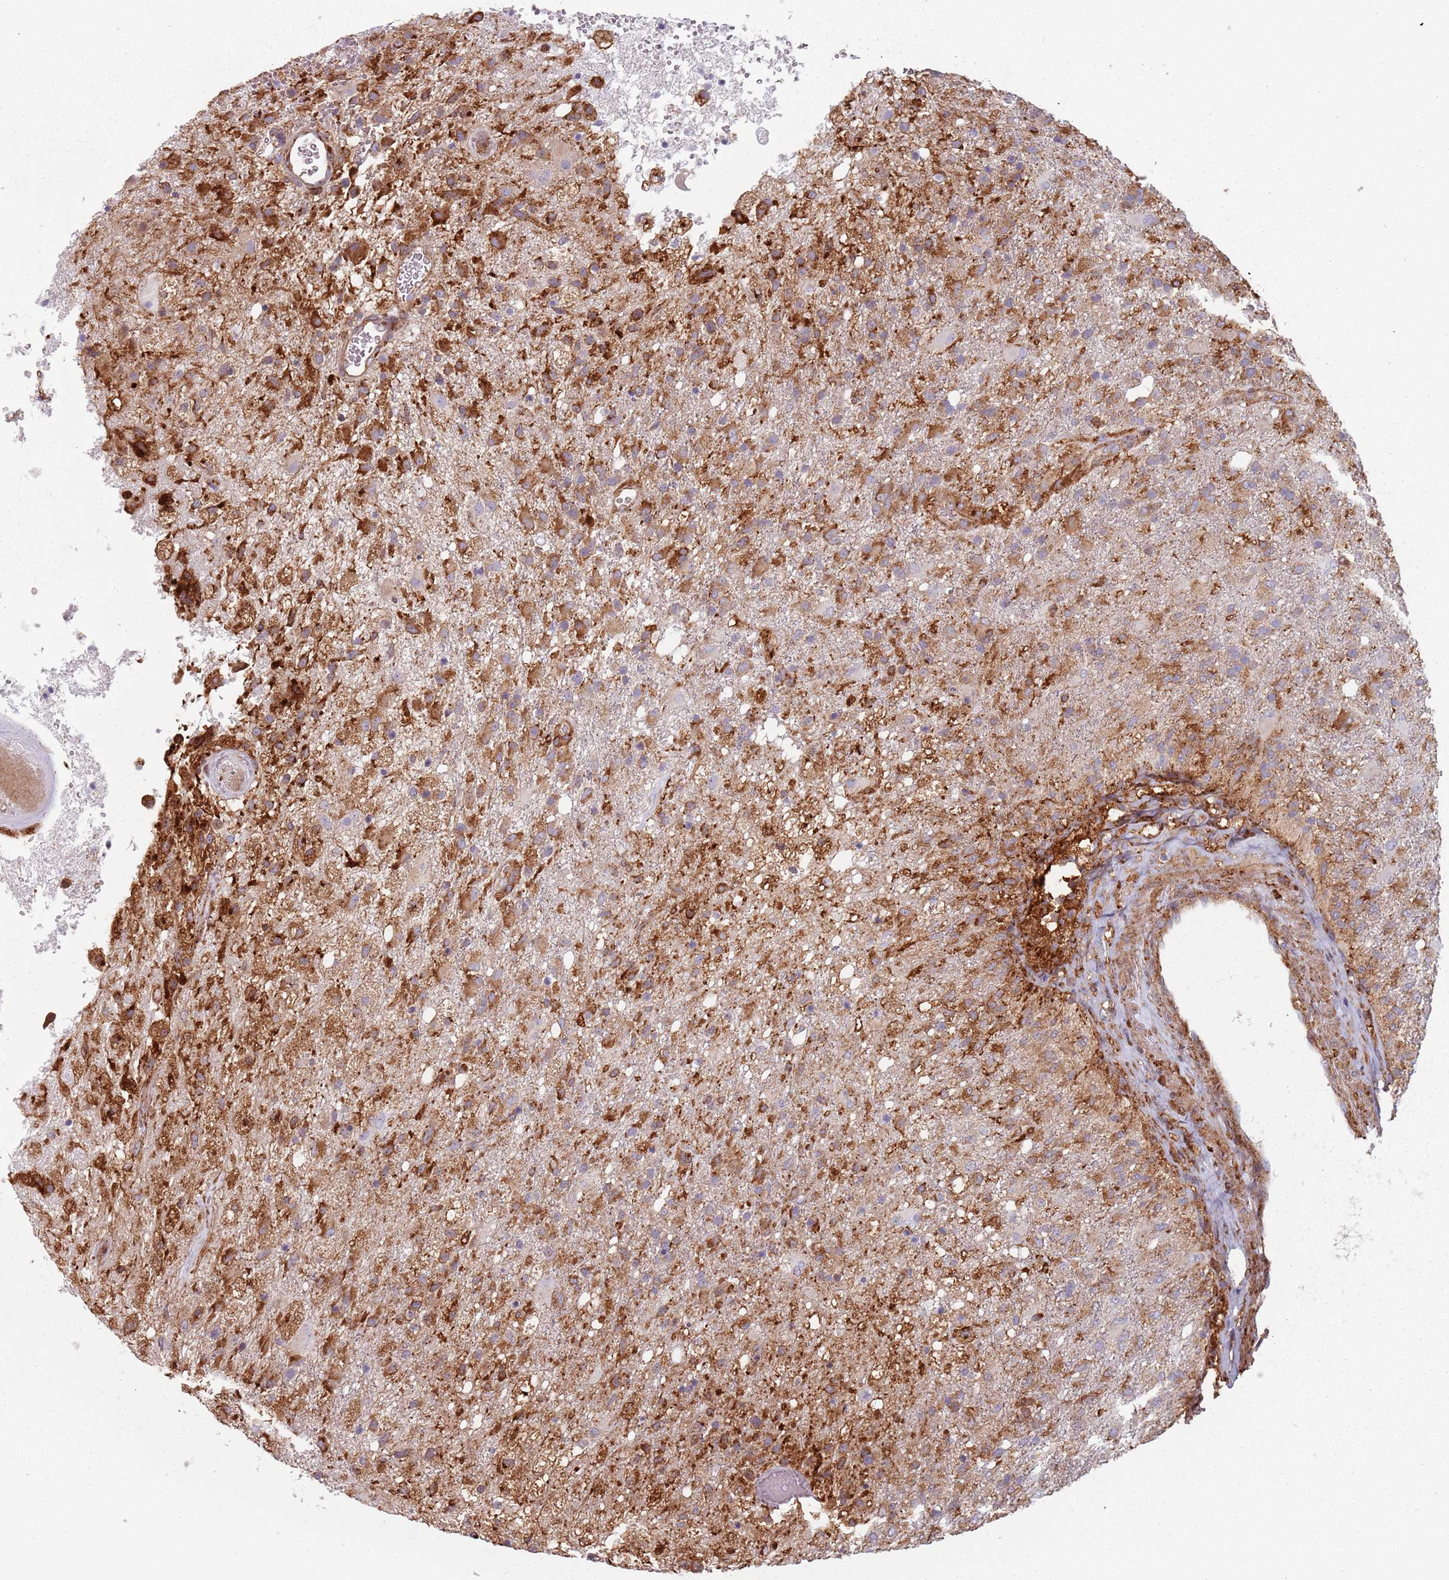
{"staining": {"intensity": "moderate", "quantity": "25%-75%", "location": "cytoplasmic/membranous"}, "tissue": "glioma", "cell_type": "Tumor cells", "image_type": "cancer", "snomed": [{"axis": "morphology", "description": "Glioma, malignant, High grade"}, {"axis": "topography", "description": "Brain"}], "caption": "Malignant high-grade glioma stained with a brown dye exhibits moderate cytoplasmic/membranous positive positivity in about 25%-75% of tumor cells.", "gene": "TPD52L2", "patient": {"sex": "female", "age": 74}}